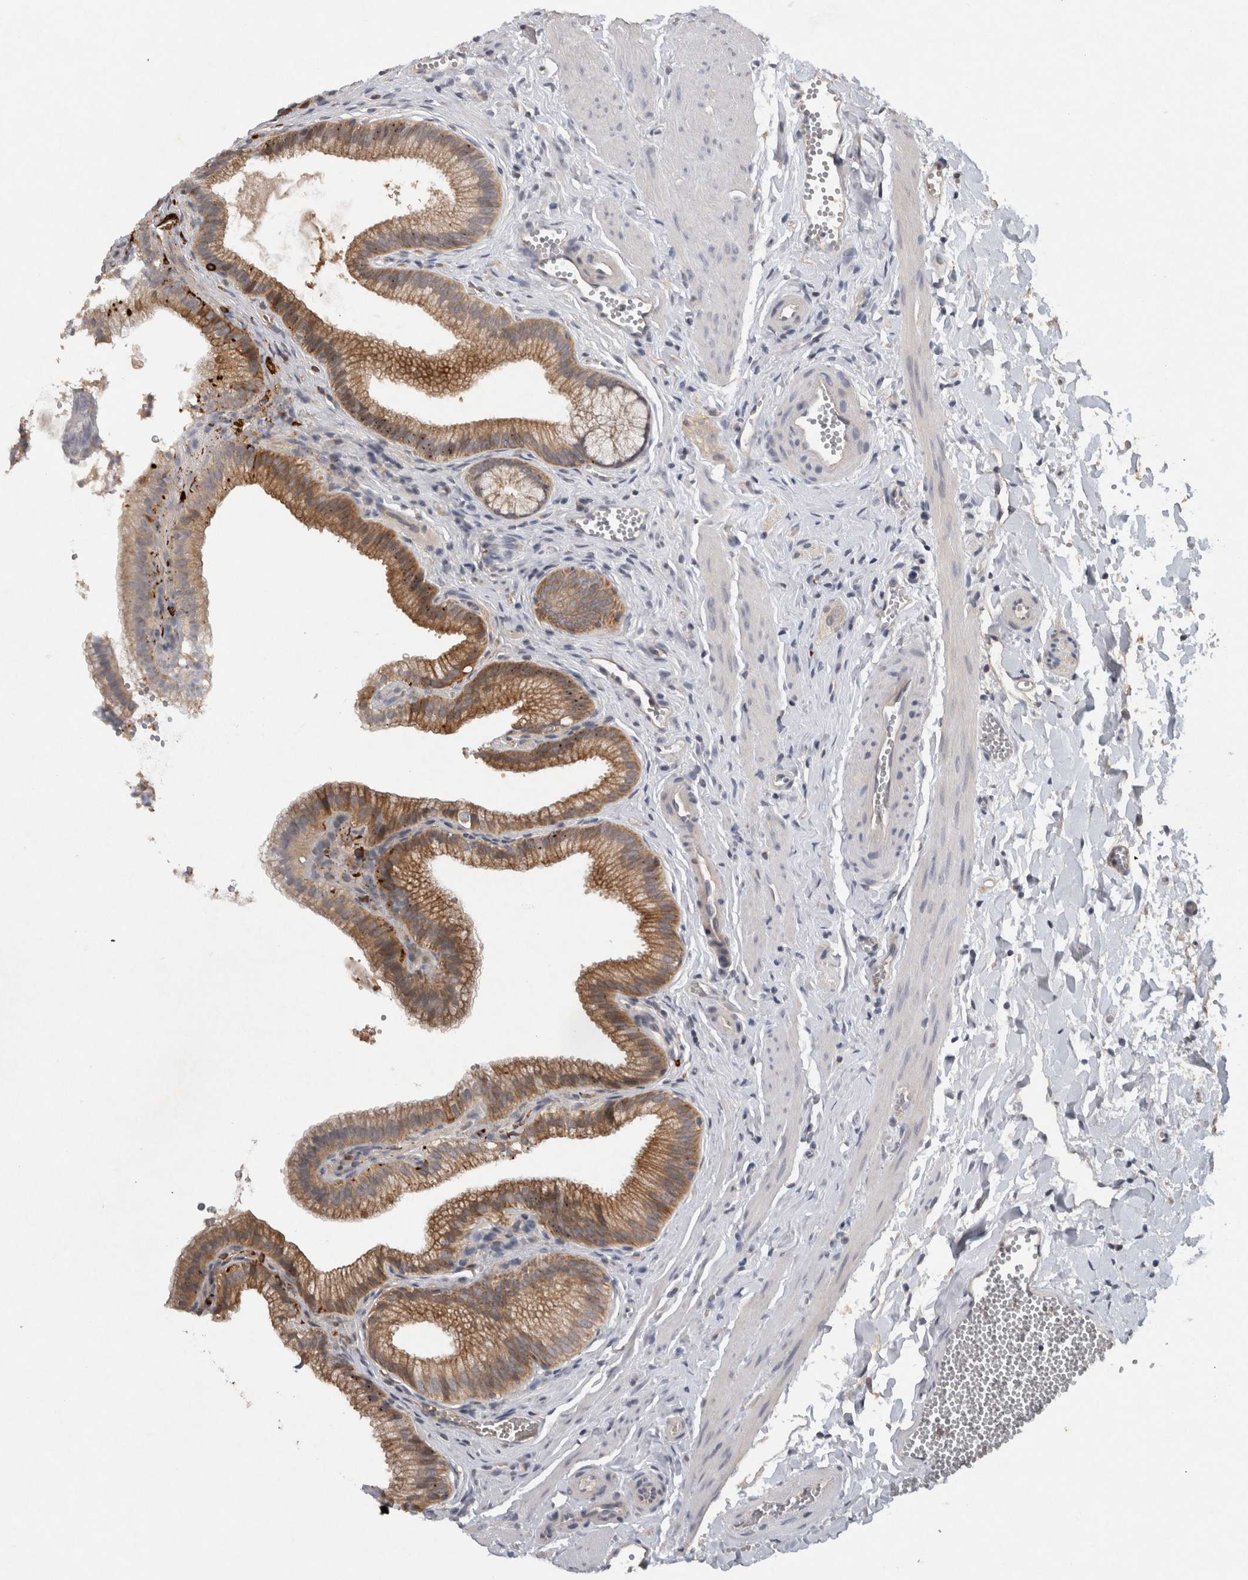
{"staining": {"intensity": "moderate", "quantity": ">75%", "location": "cytoplasmic/membranous"}, "tissue": "gallbladder", "cell_type": "Glandular cells", "image_type": "normal", "snomed": [{"axis": "morphology", "description": "Normal tissue, NOS"}, {"axis": "topography", "description": "Gallbladder"}], "caption": "Normal gallbladder shows moderate cytoplasmic/membranous positivity in about >75% of glandular cells, visualized by immunohistochemistry. (brown staining indicates protein expression, while blue staining denotes nuclei).", "gene": "HEXD", "patient": {"sex": "male", "age": 38}}